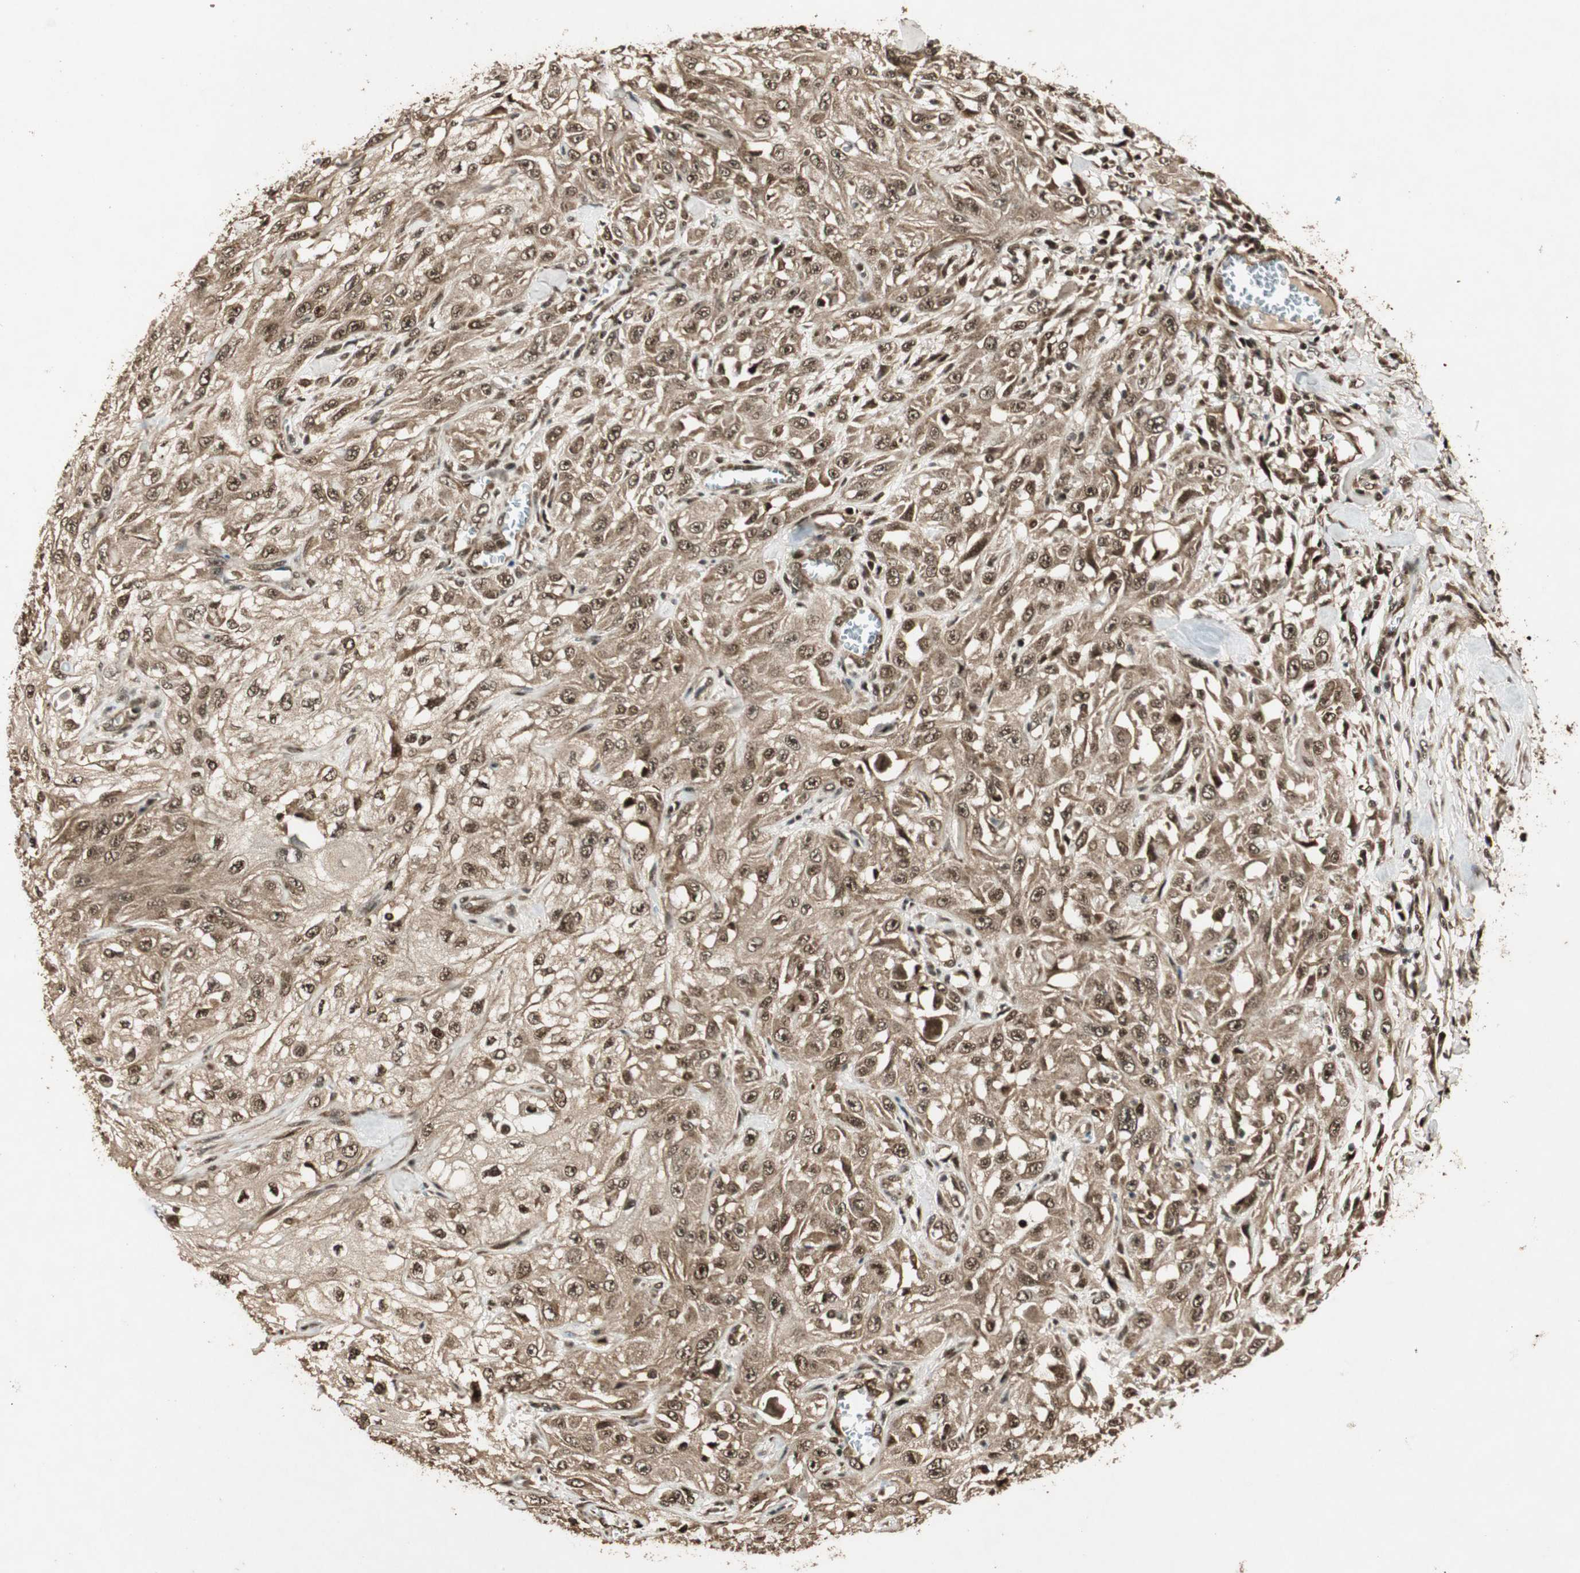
{"staining": {"intensity": "strong", "quantity": ">75%", "location": "cytoplasmic/membranous,nuclear"}, "tissue": "skin cancer", "cell_type": "Tumor cells", "image_type": "cancer", "snomed": [{"axis": "morphology", "description": "Squamous cell carcinoma, NOS"}, {"axis": "morphology", "description": "Squamous cell carcinoma, metastatic, NOS"}, {"axis": "topography", "description": "Skin"}, {"axis": "topography", "description": "Lymph node"}], "caption": "This micrograph reveals IHC staining of human skin cancer (metastatic squamous cell carcinoma), with high strong cytoplasmic/membranous and nuclear expression in approximately >75% of tumor cells.", "gene": "RPA3", "patient": {"sex": "male", "age": 75}}